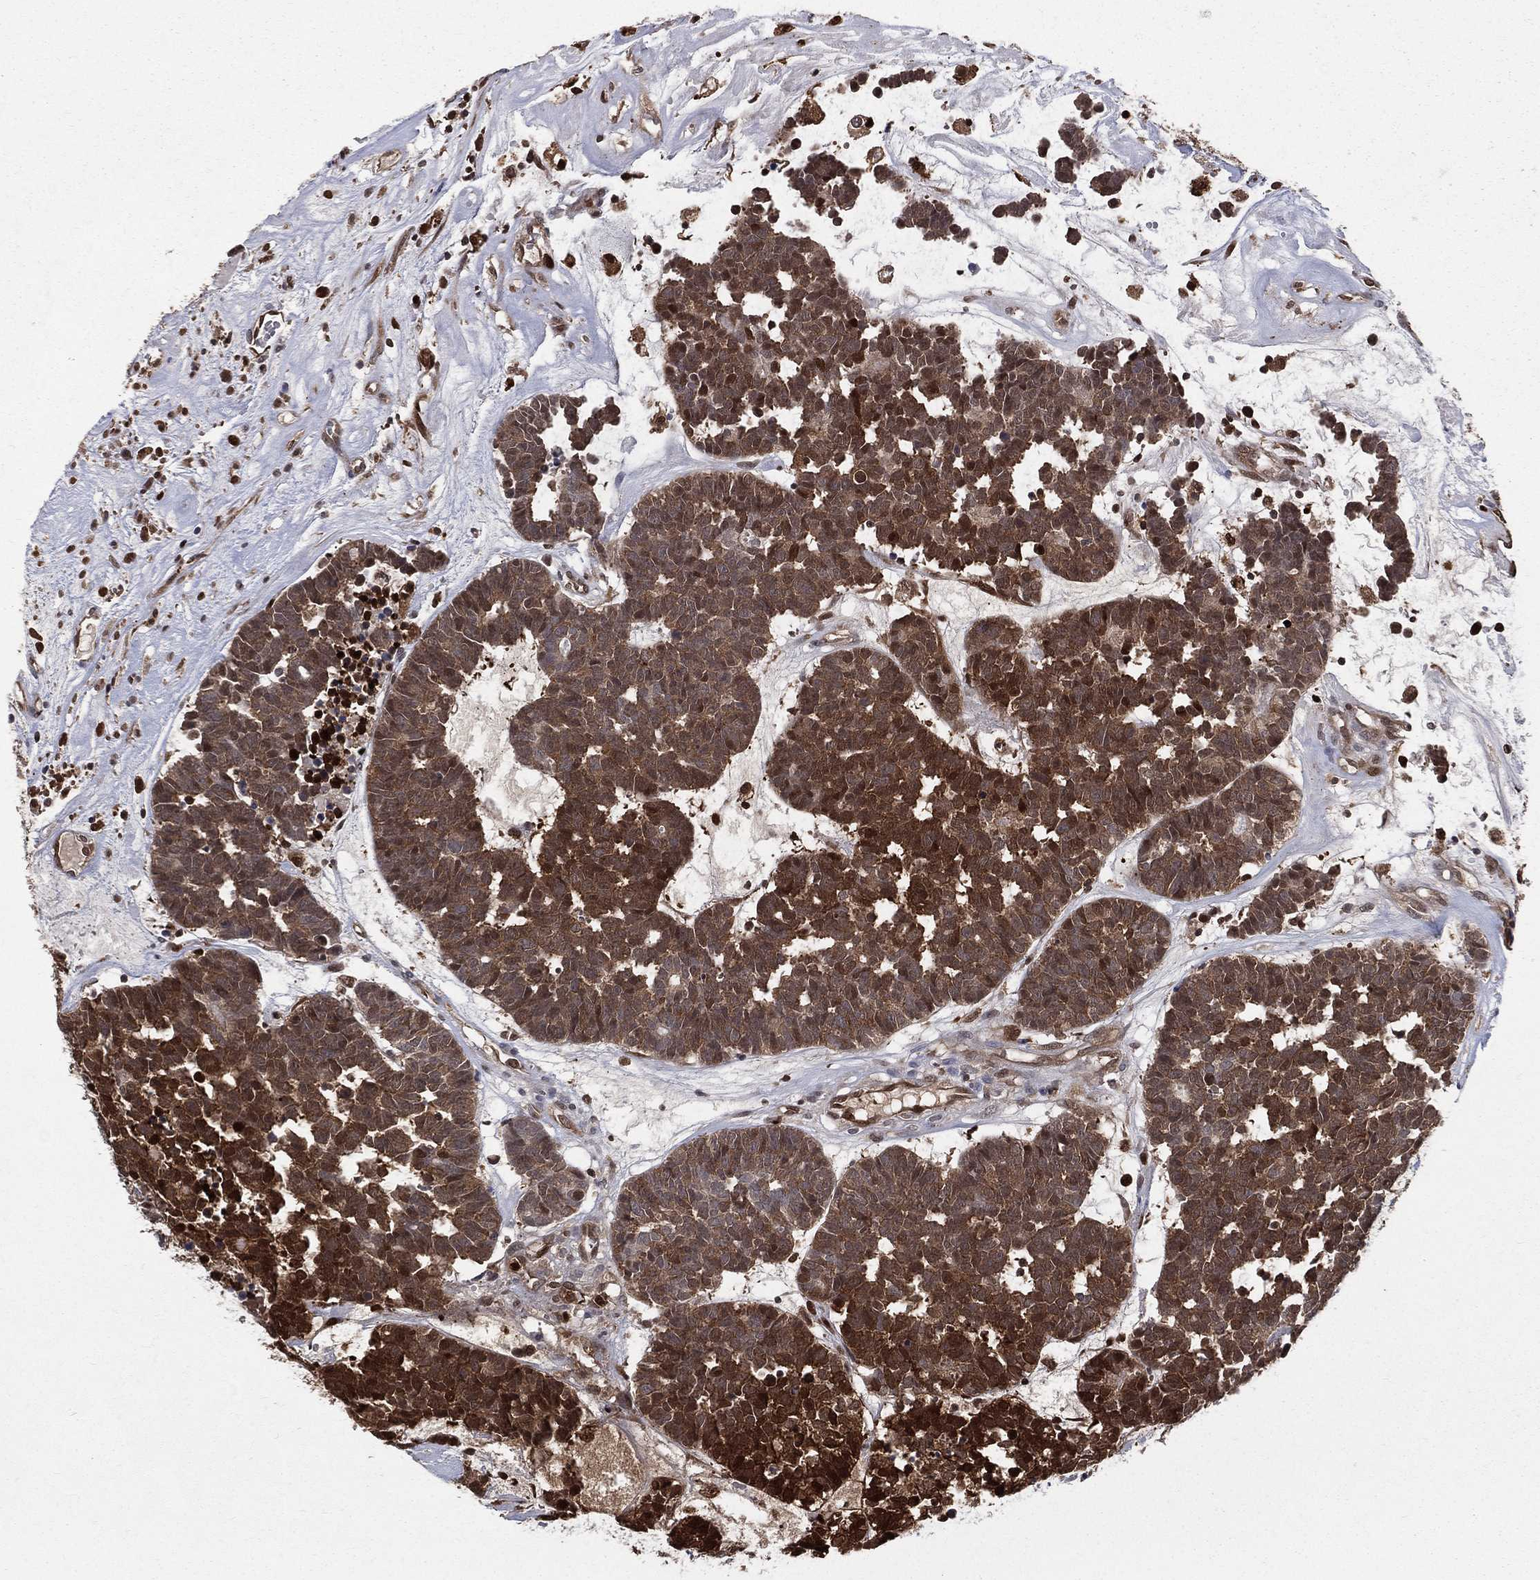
{"staining": {"intensity": "strong", "quantity": ">75%", "location": "cytoplasmic/membranous,nuclear"}, "tissue": "head and neck cancer", "cell_type": "Tumor cells", "image_type": "cancer", "snomed": [{"axis": "morphology", "description": "Adenocarcinoma, NOS"}, {"axis": "topography", "description": "Head-Neck"}], "caption": "Head and neck adenocarcinoma was stained to show a protein in brown. There is high levels of strong cytoplasmic/membranous and nuclear positivity in approximately >75% of tumor cells.", "gene": "ENO1", "patient": {"sex": "female", "age": 81}}